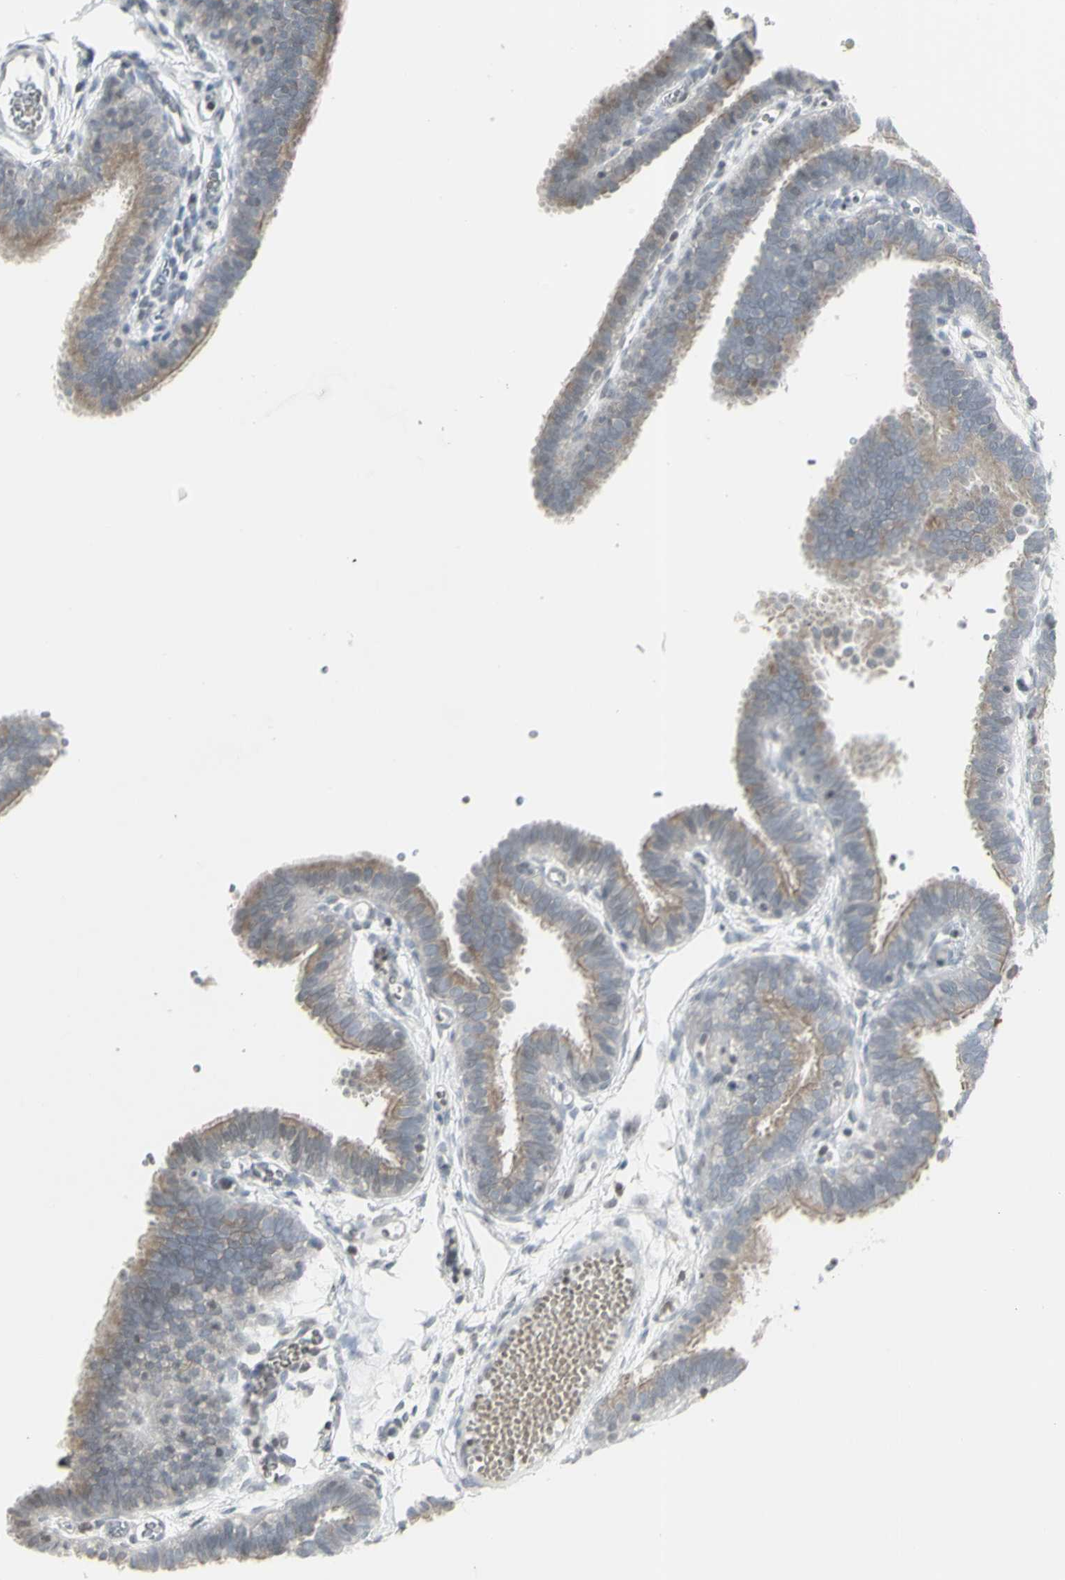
{"staining": {"intensity": "weak", "quantity": "25%-75%", "location": "cytoplasmic/membranous"}, "tissue": "fallopian tube", "cell_type": "Glandular cells", "image_type": "normal", "snomed": [{"axis": "morphology", "description": "Normal tissue, NOS"}, {"axis": "topography", "description": "Fallopian tube"}, {"axis": "topography", "description": "Placenta"}], "caption": "Immunohistochemistry histopathology image of benign fallopian tube: fallopian tube stained using IHC shows low levels of weak protein expression localized specifically in the cytoplasmic/membranous of glandular cells, appearing as a cytoplasmic/membranous brown color.", "gene": "MUC5AC", "patient": {"sex": "female", "age": 34}}